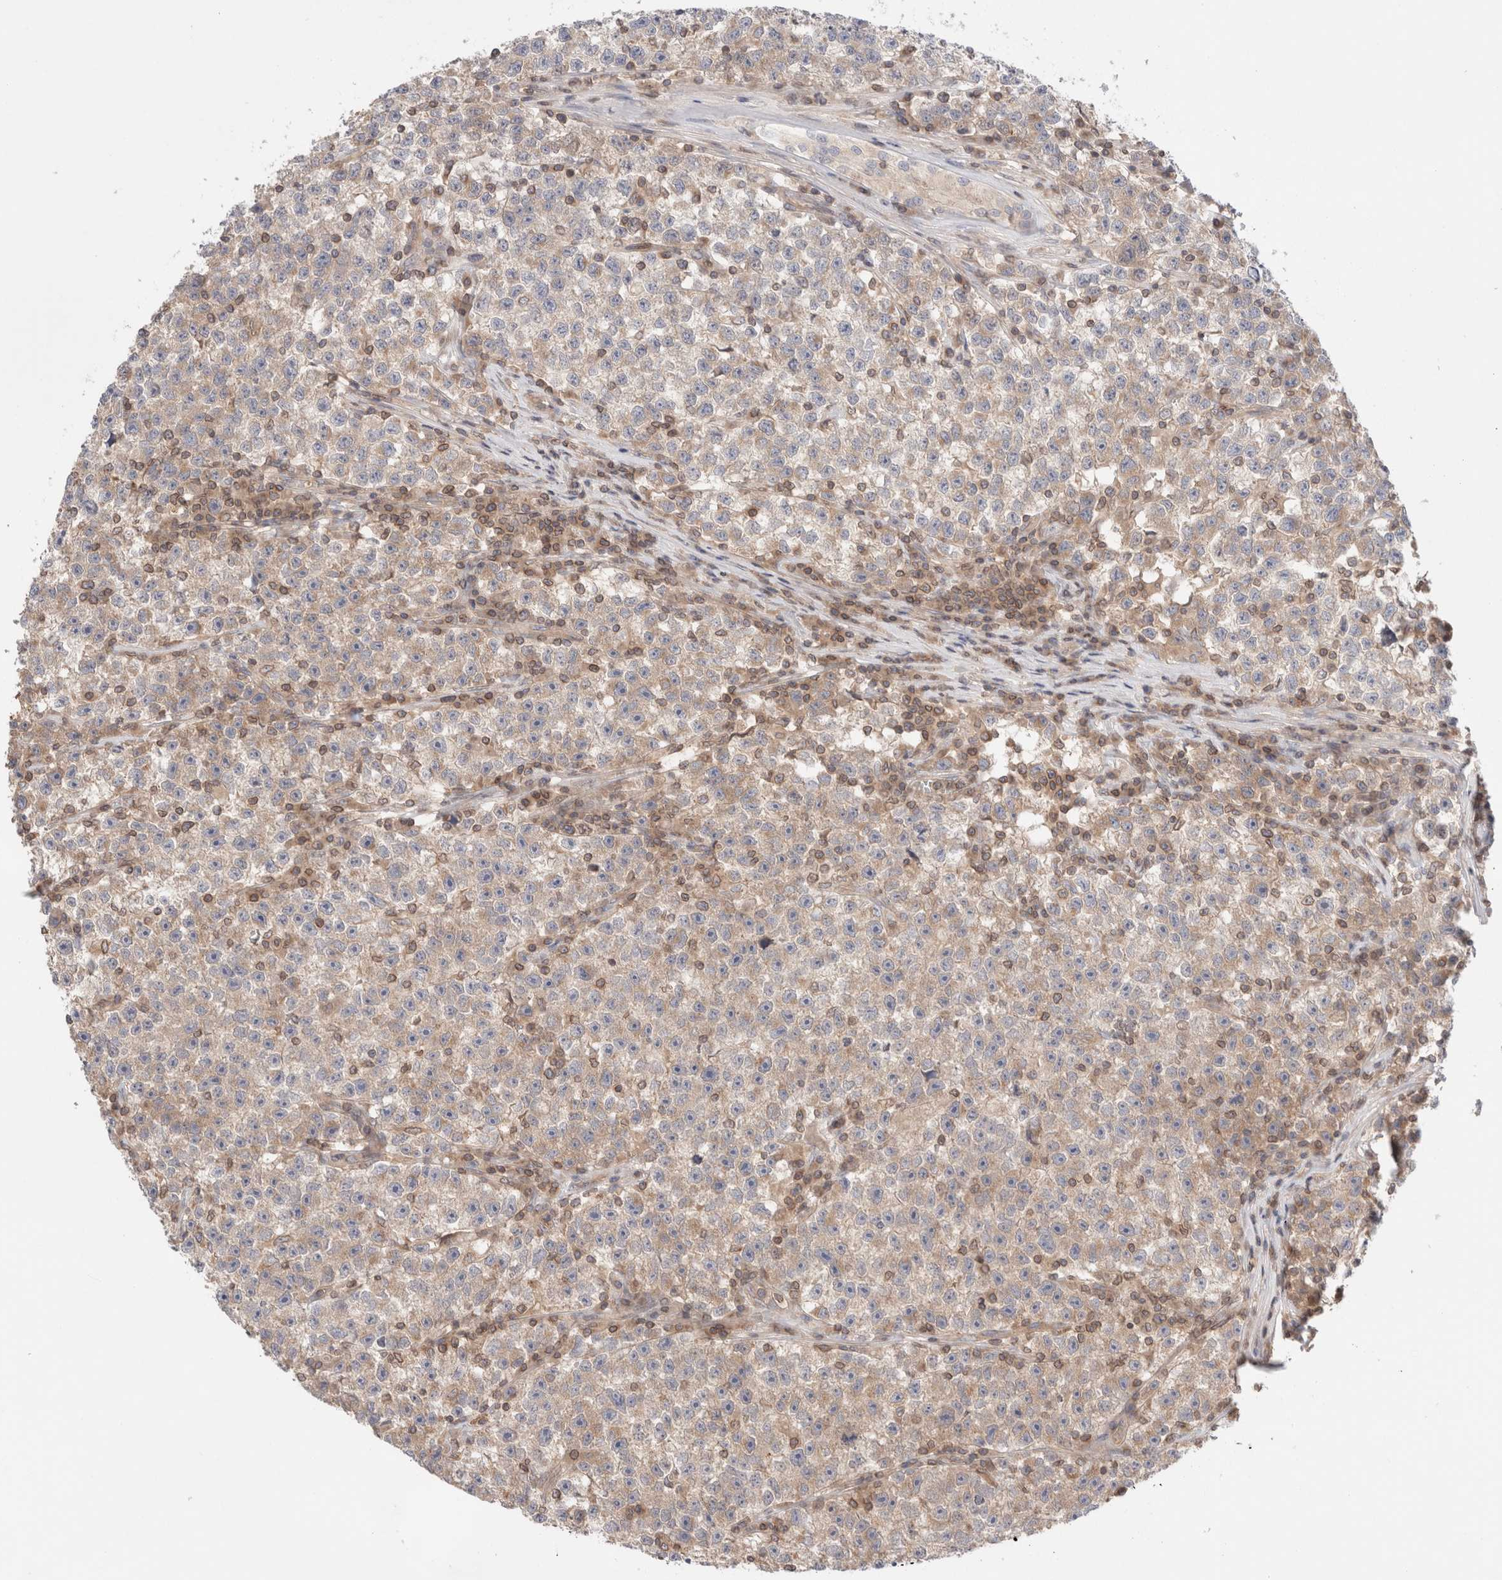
{"staining": {"intensity": "weak", "quantity": "<25%", "location": "cytoplasmic/membranous"}, "tissue": "testis cancer", "cell_type": "Tumor cells", "image_type": "cancer", "snomed": [{"axis": "morphology", "description": "Seminoma, NOS"}, {"axis": "topography", "description": "Testis"}], "caption": "DAB (3,3'-diaminobenzidine) immunohistochemical staining of testis cancer shows no significant staining in tumor cells.", "gene": "SIKE1", "patient": {"sex": "male", "age": 22}}